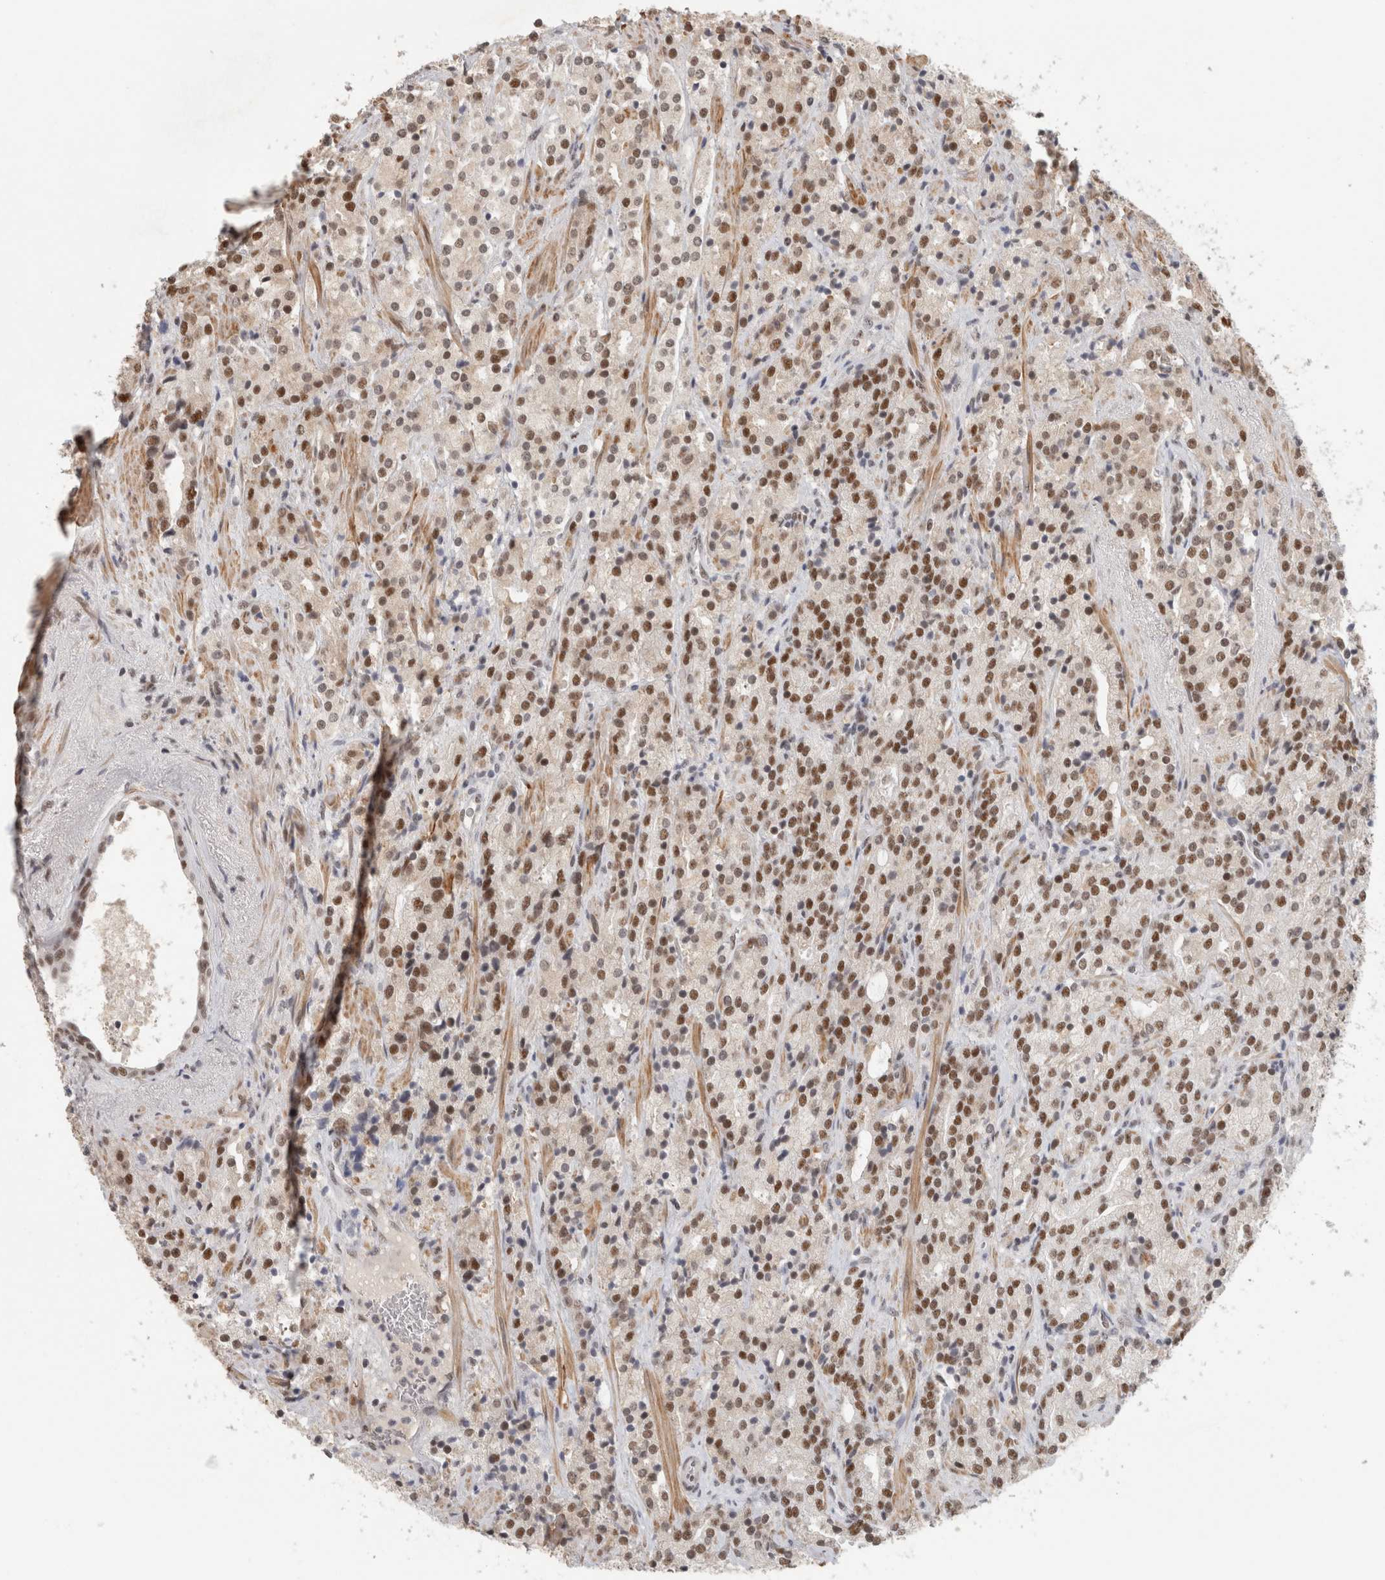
{"staining": {"intensity": "moderate", "quantity": ">75%", "location": "nuclear"}, "tissue": "prostate cancer", "cell_type": "Tumor cells", "image_type": "cancer", "snomed": [{"axis": "morphology", "description": "Adenocarcinoma, High grade"}, {"axis": "topography", "description": "Prostate"}], "caption": "Immunohistochemical staining of prostate cancer (high-grade adenocarcinoma) reveals medium levels of moderate nuclear expression in about >75% of tumor cells.", "gene": "ZNF830", "patient": {"sex": "male", "age": 71}}